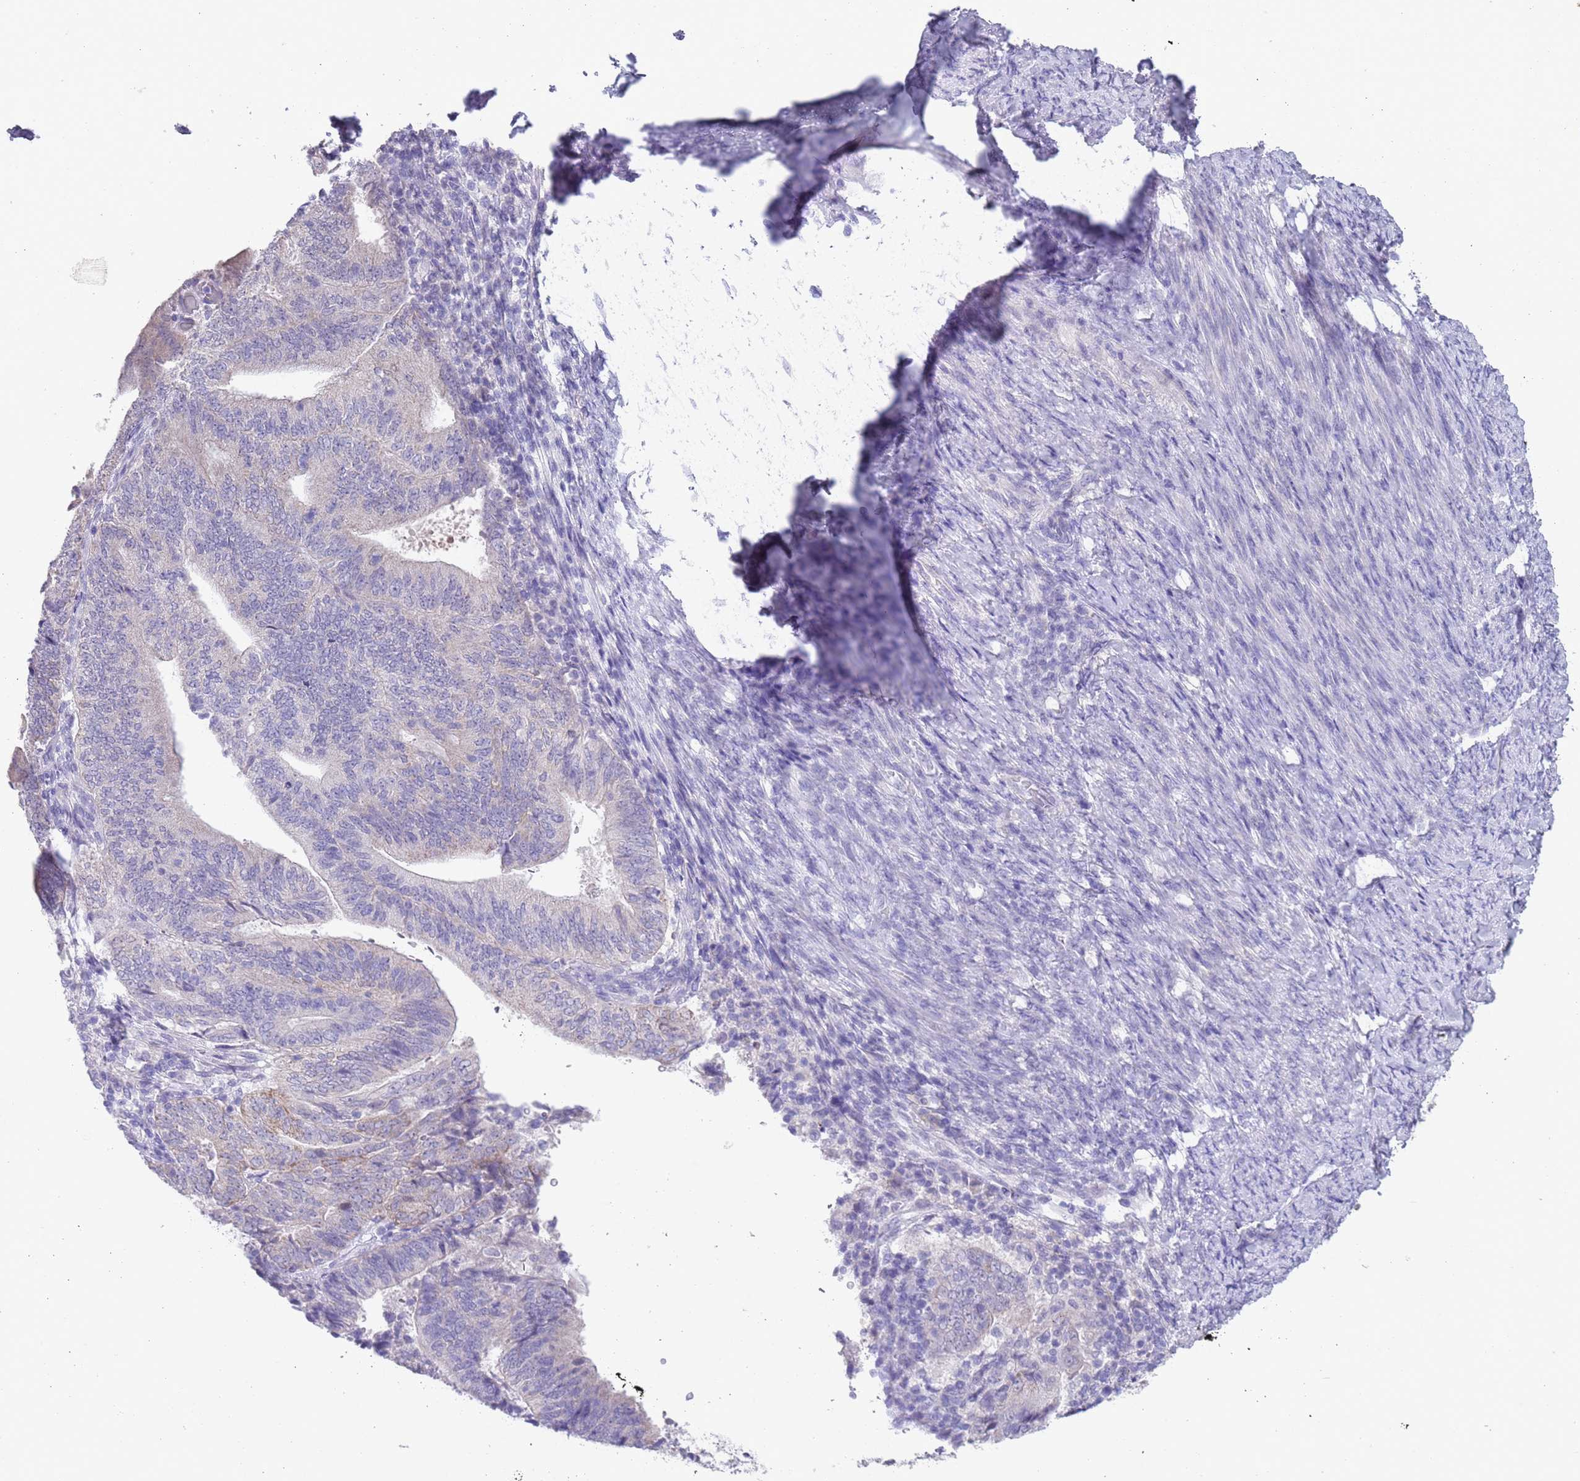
{"staining": {"intensity": "negative", "quantity": "none", "location": "none"}, "tissue": "endometrial cancer", "cell_type": "Tumor cells", "image_type": "cancer", "snomed": [{"axis": "morphology", "description": "Adenocarcinoma, NOS"}, {"axis": "topography", "description": "Endometrium"}], "caption": "A high-resolution micrograph shows IHC staining of adenocarcinoma (endometrial), which reveals no significant positivity in tumor cells.", "gene": "SPIRE2", "patient": {"sex": "female", "age": 70}}